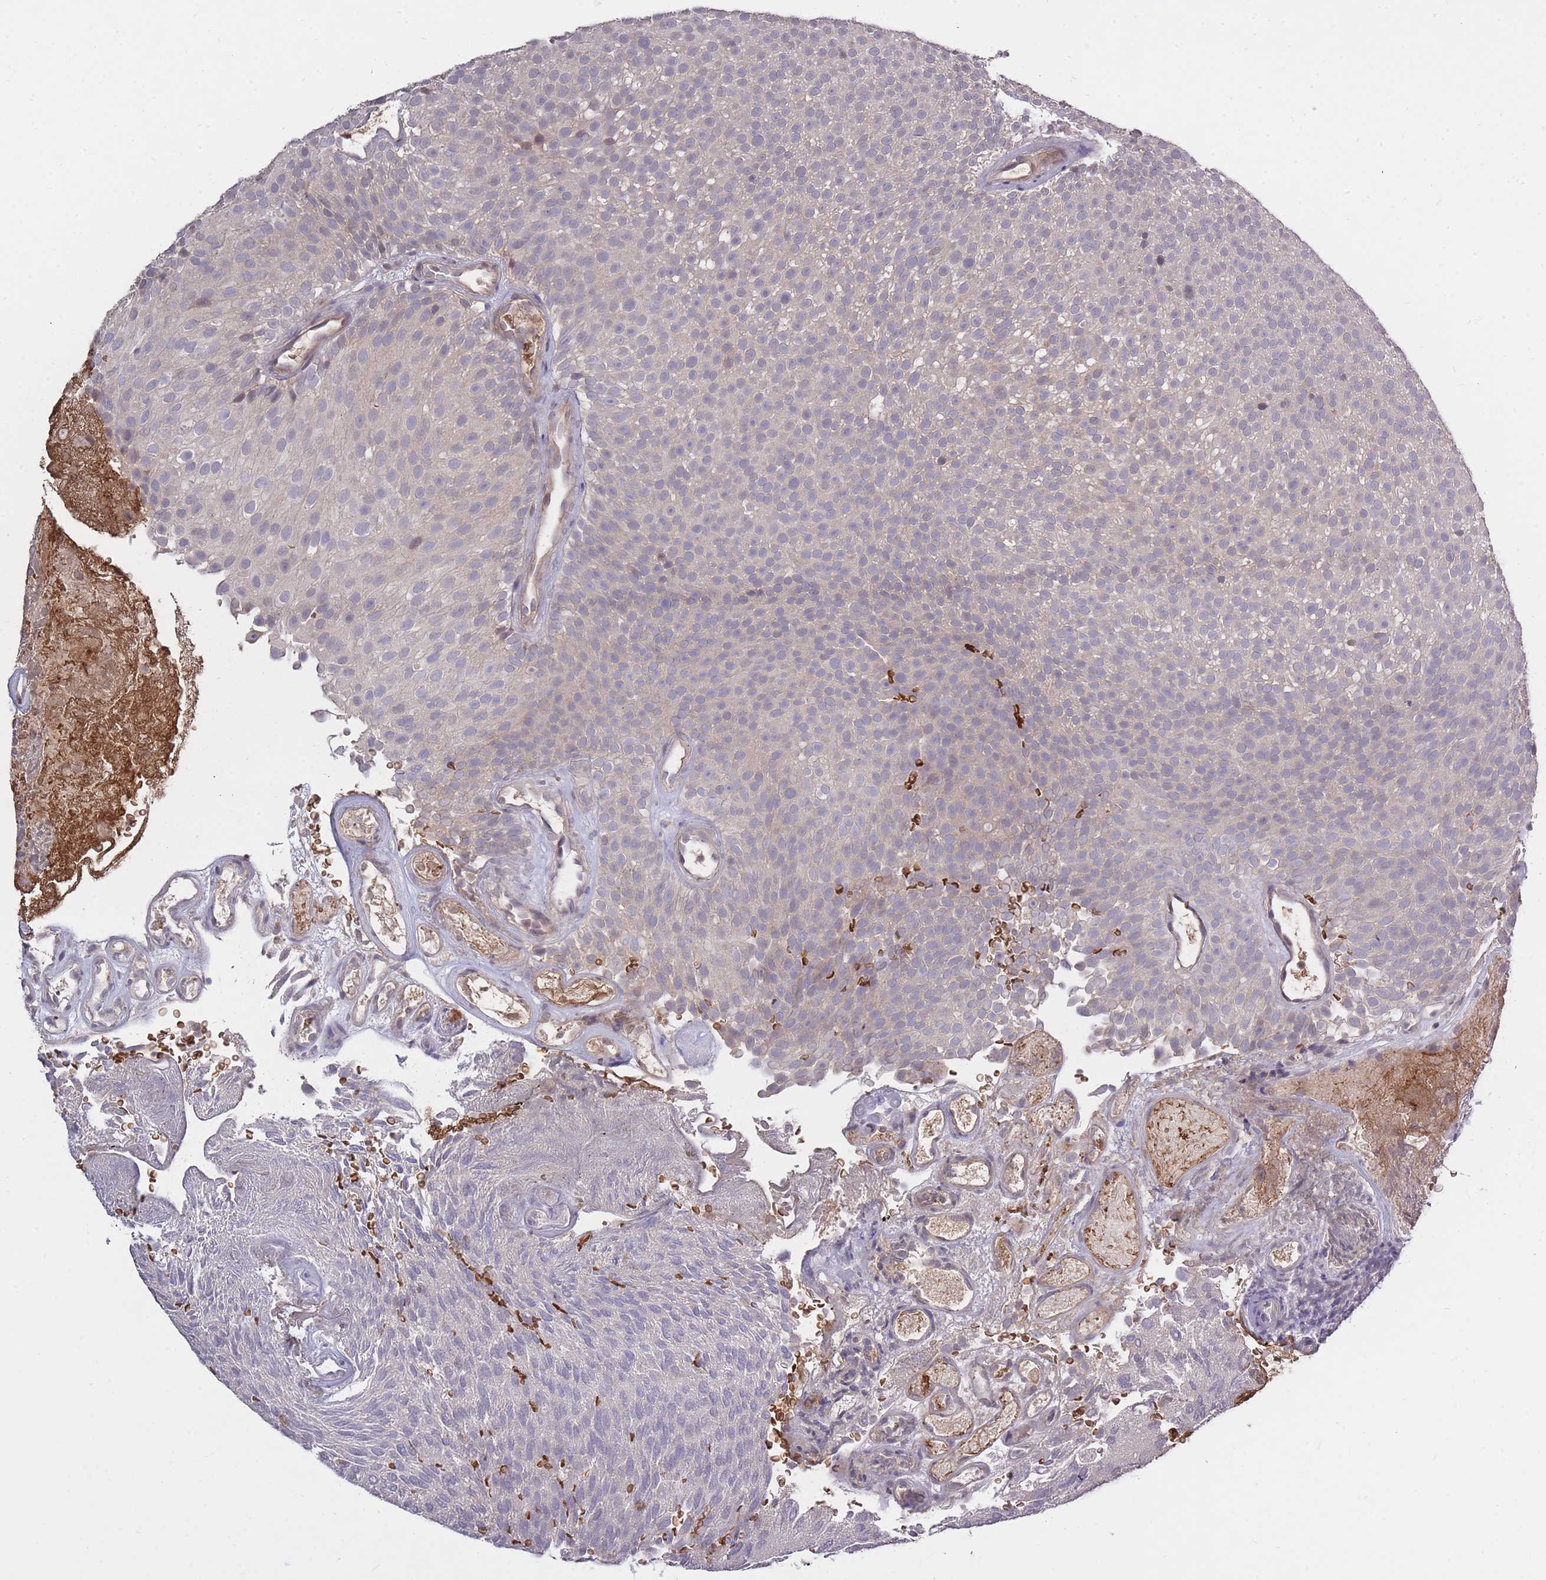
{"staining": {"intensity": "negative", "quantity": "none", "location": "none"}, "tissue": "urothelial cancer", "cell_type": "Tumor cells", "image_type": "cancer", "snomed": [{"axis": "morphology", "description": "Urothelial carcinoma, Low grade"}, {"axis": "topography", "description": "Urinary bladder"}], "caption": "Histopathology image shows no significant protein expression in tumor cells of urothelial cancer.", "gene": "ADCYAP1R1", "patient": {"sex": "male", "age": 78}}